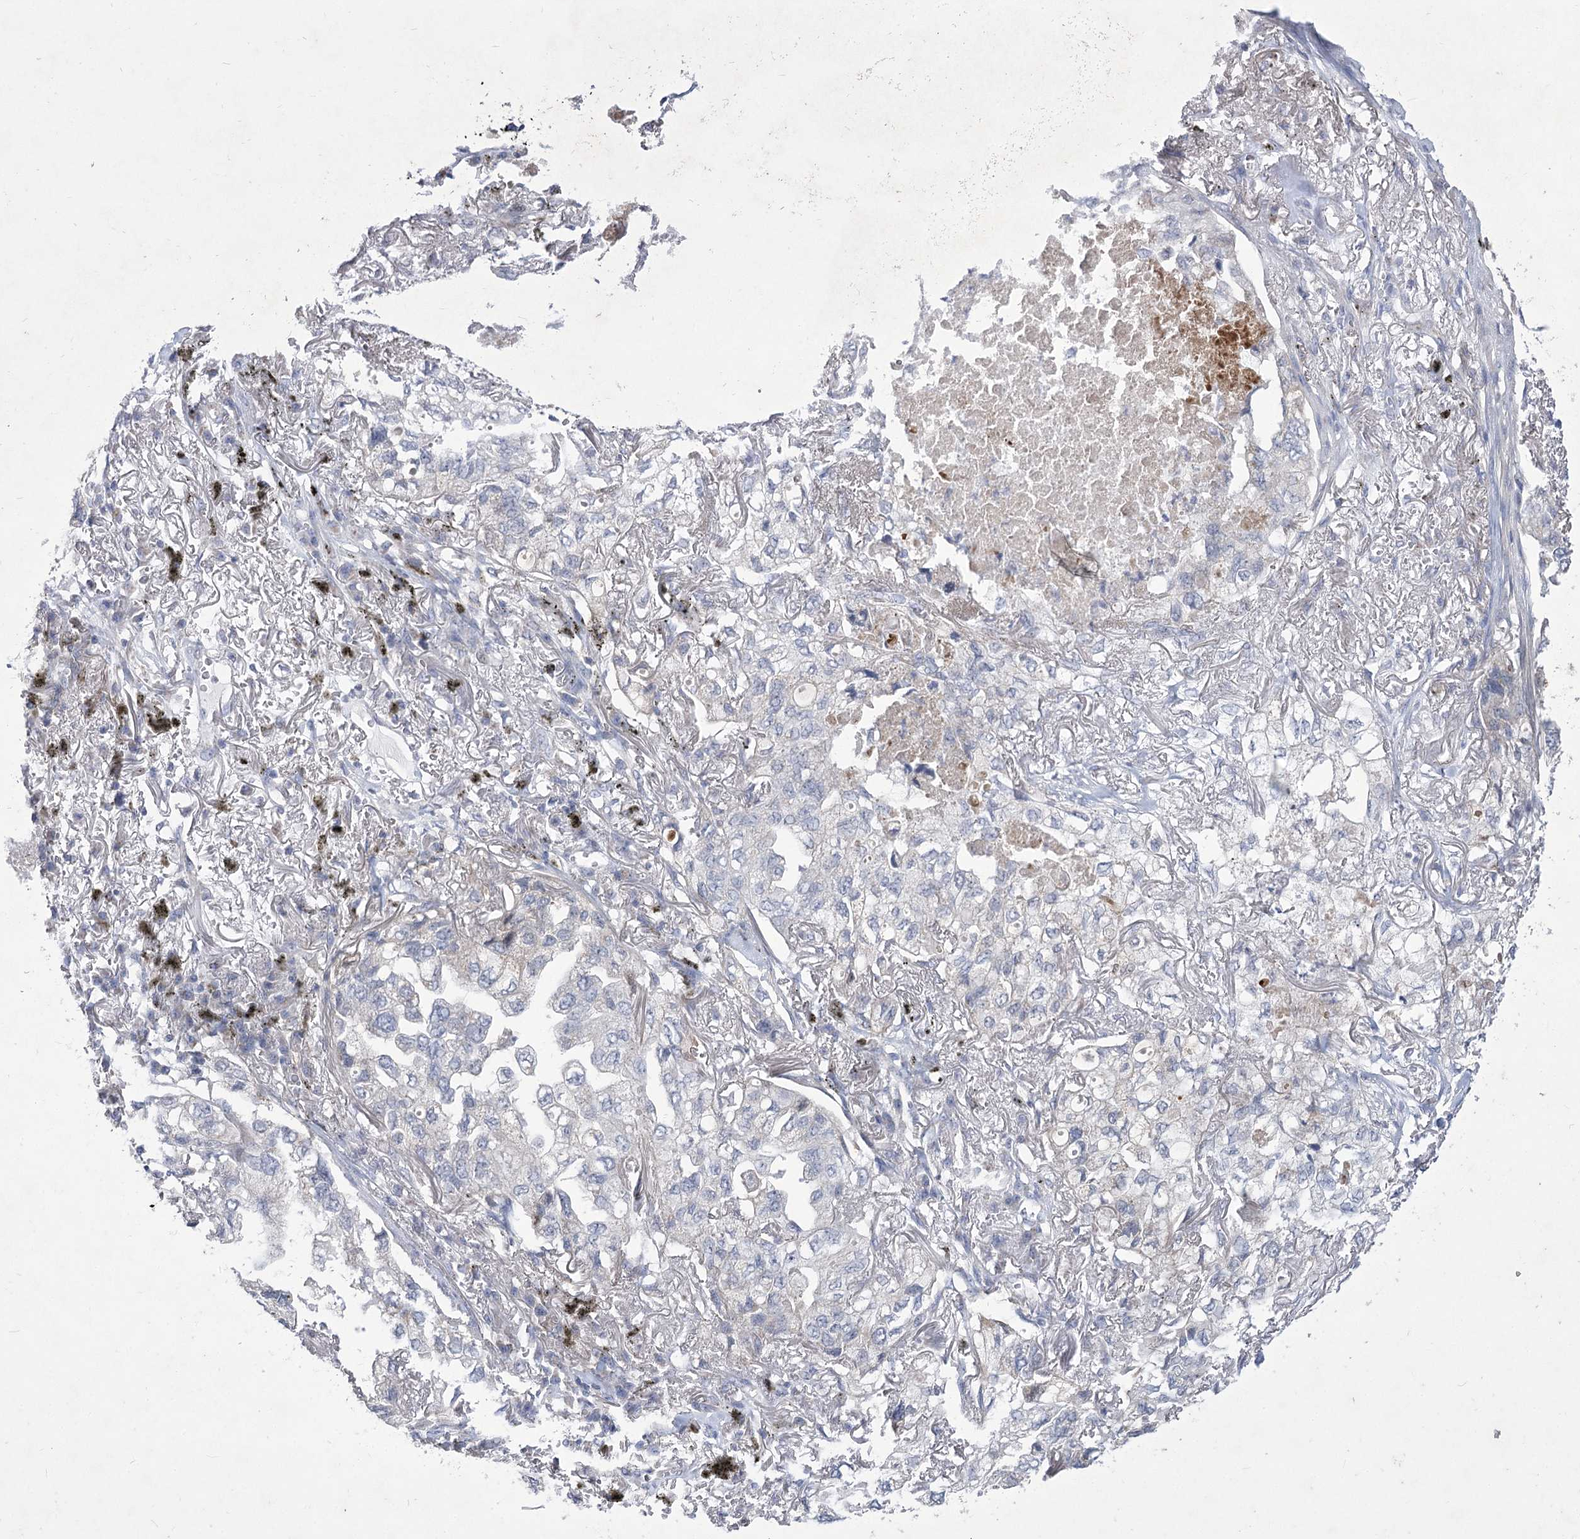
{"staining": {"intensity": "negative", "quantity": "none", "location": "none"}, "tissue": "lung cancer", "cell_type": "Tumor cells", "image_type": "cancer", "snomed": [{"axis": "morphology", "description": "Adenocarcinoma, NOS"}, {"axis": "topography", "description": "Lung"}], "caption": "A high-resolution photomicrograph shows IHC staining of adenocarcinoma (lung), which demonstrates no significant staining in tumor cells.", "gene": "PDHB", "patient": {"sex": "male", "age": 65}}